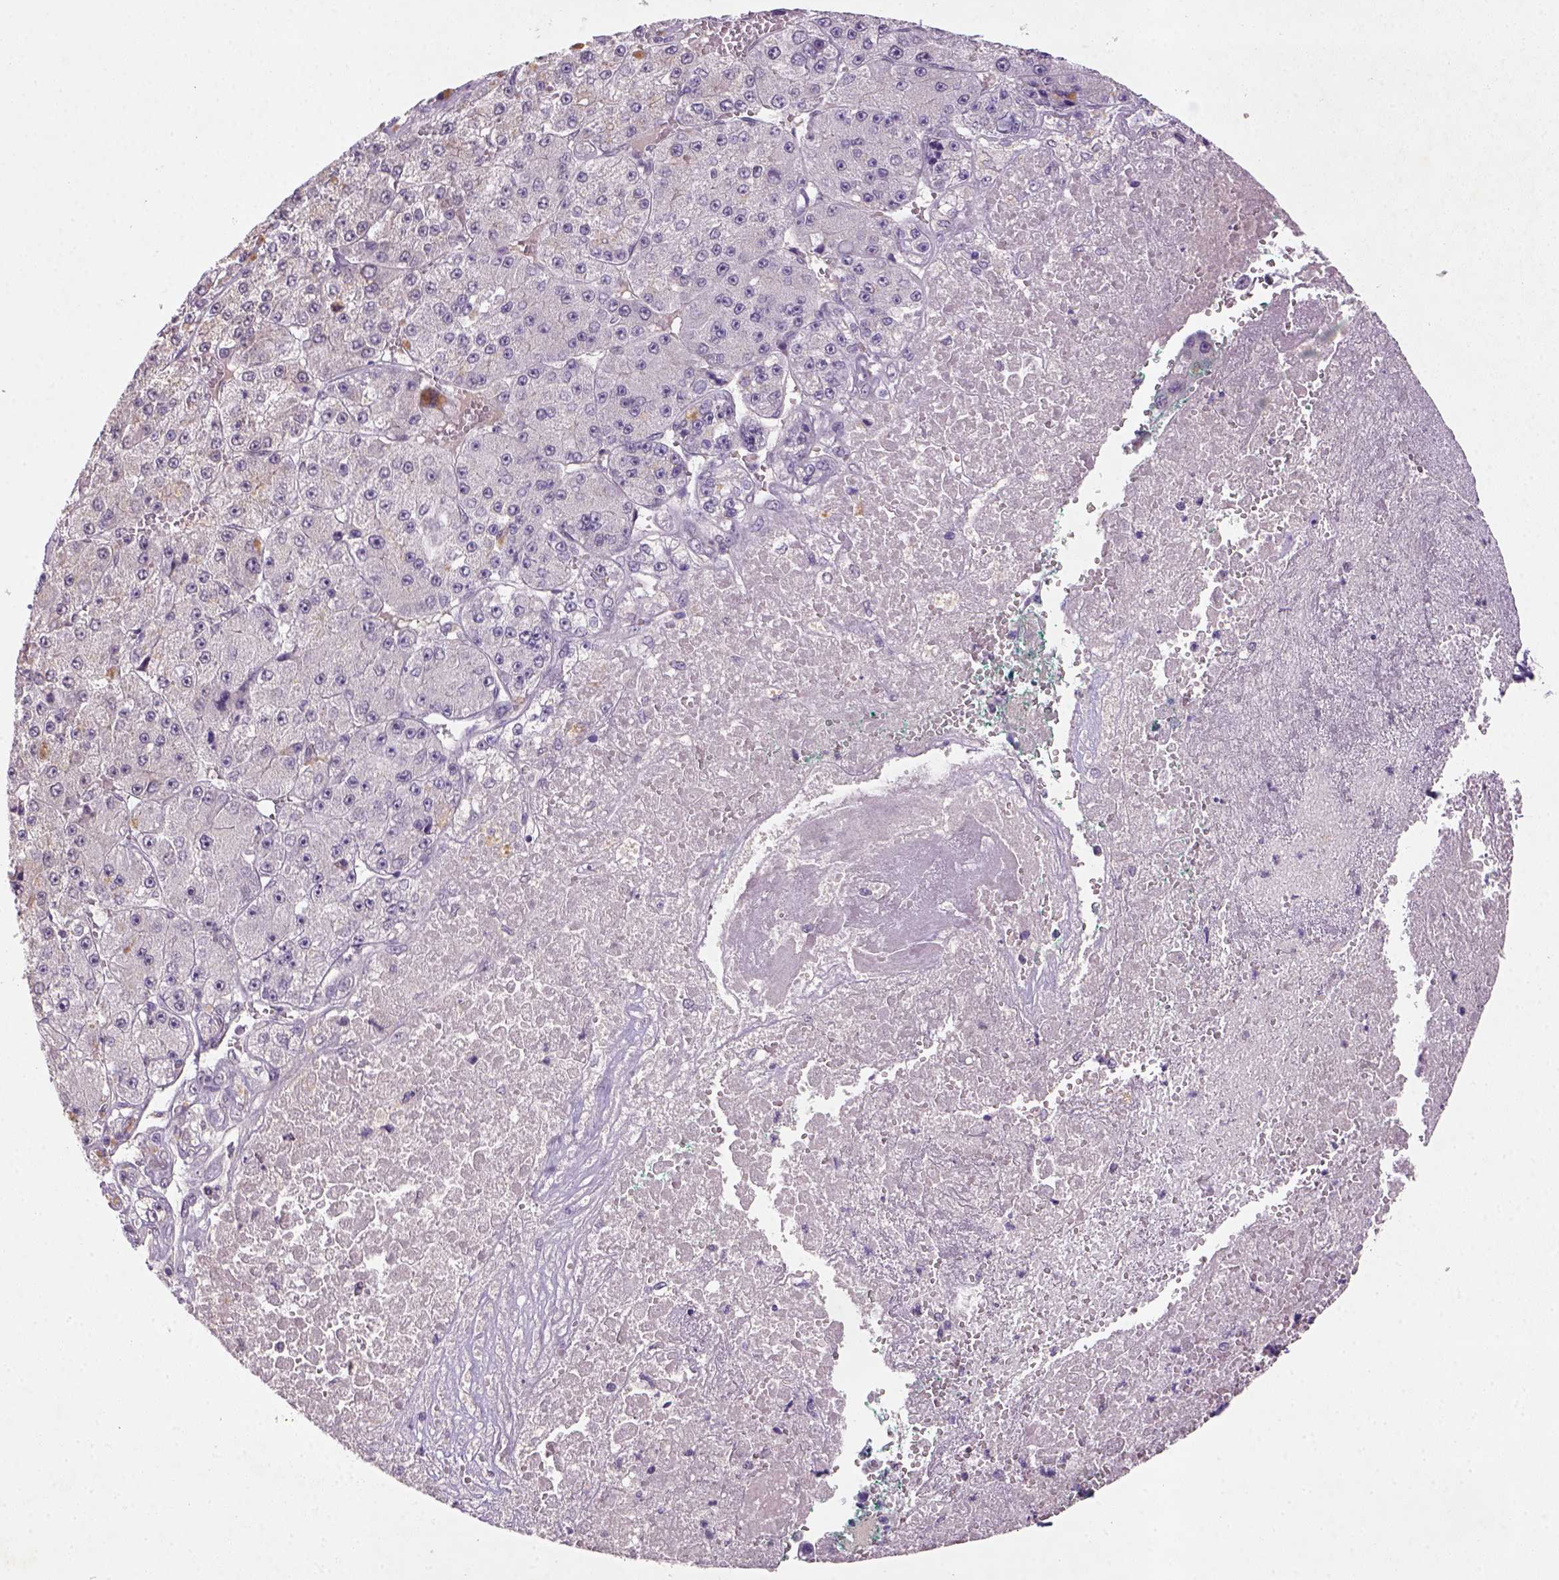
{"staining": {"intensity": "negative", "quantity": "none", "location": "none"}, "tissue": "liver cancer", "cell_type": "Tumor cells", "image_type": "cancer", "snomed": [{"axis": "morphology", "description": "Carcinoma, Hepatocellular, NOS"}, {"axis": "topography", "description": "Liver"}], "caption": "This is a photomicrograph of IHC staining of hepatocellular carcinoma (liver), which shows no expression in tumor cells.", "gene": "NLGN2", "patient": {"sex": "female", "age": 73}}